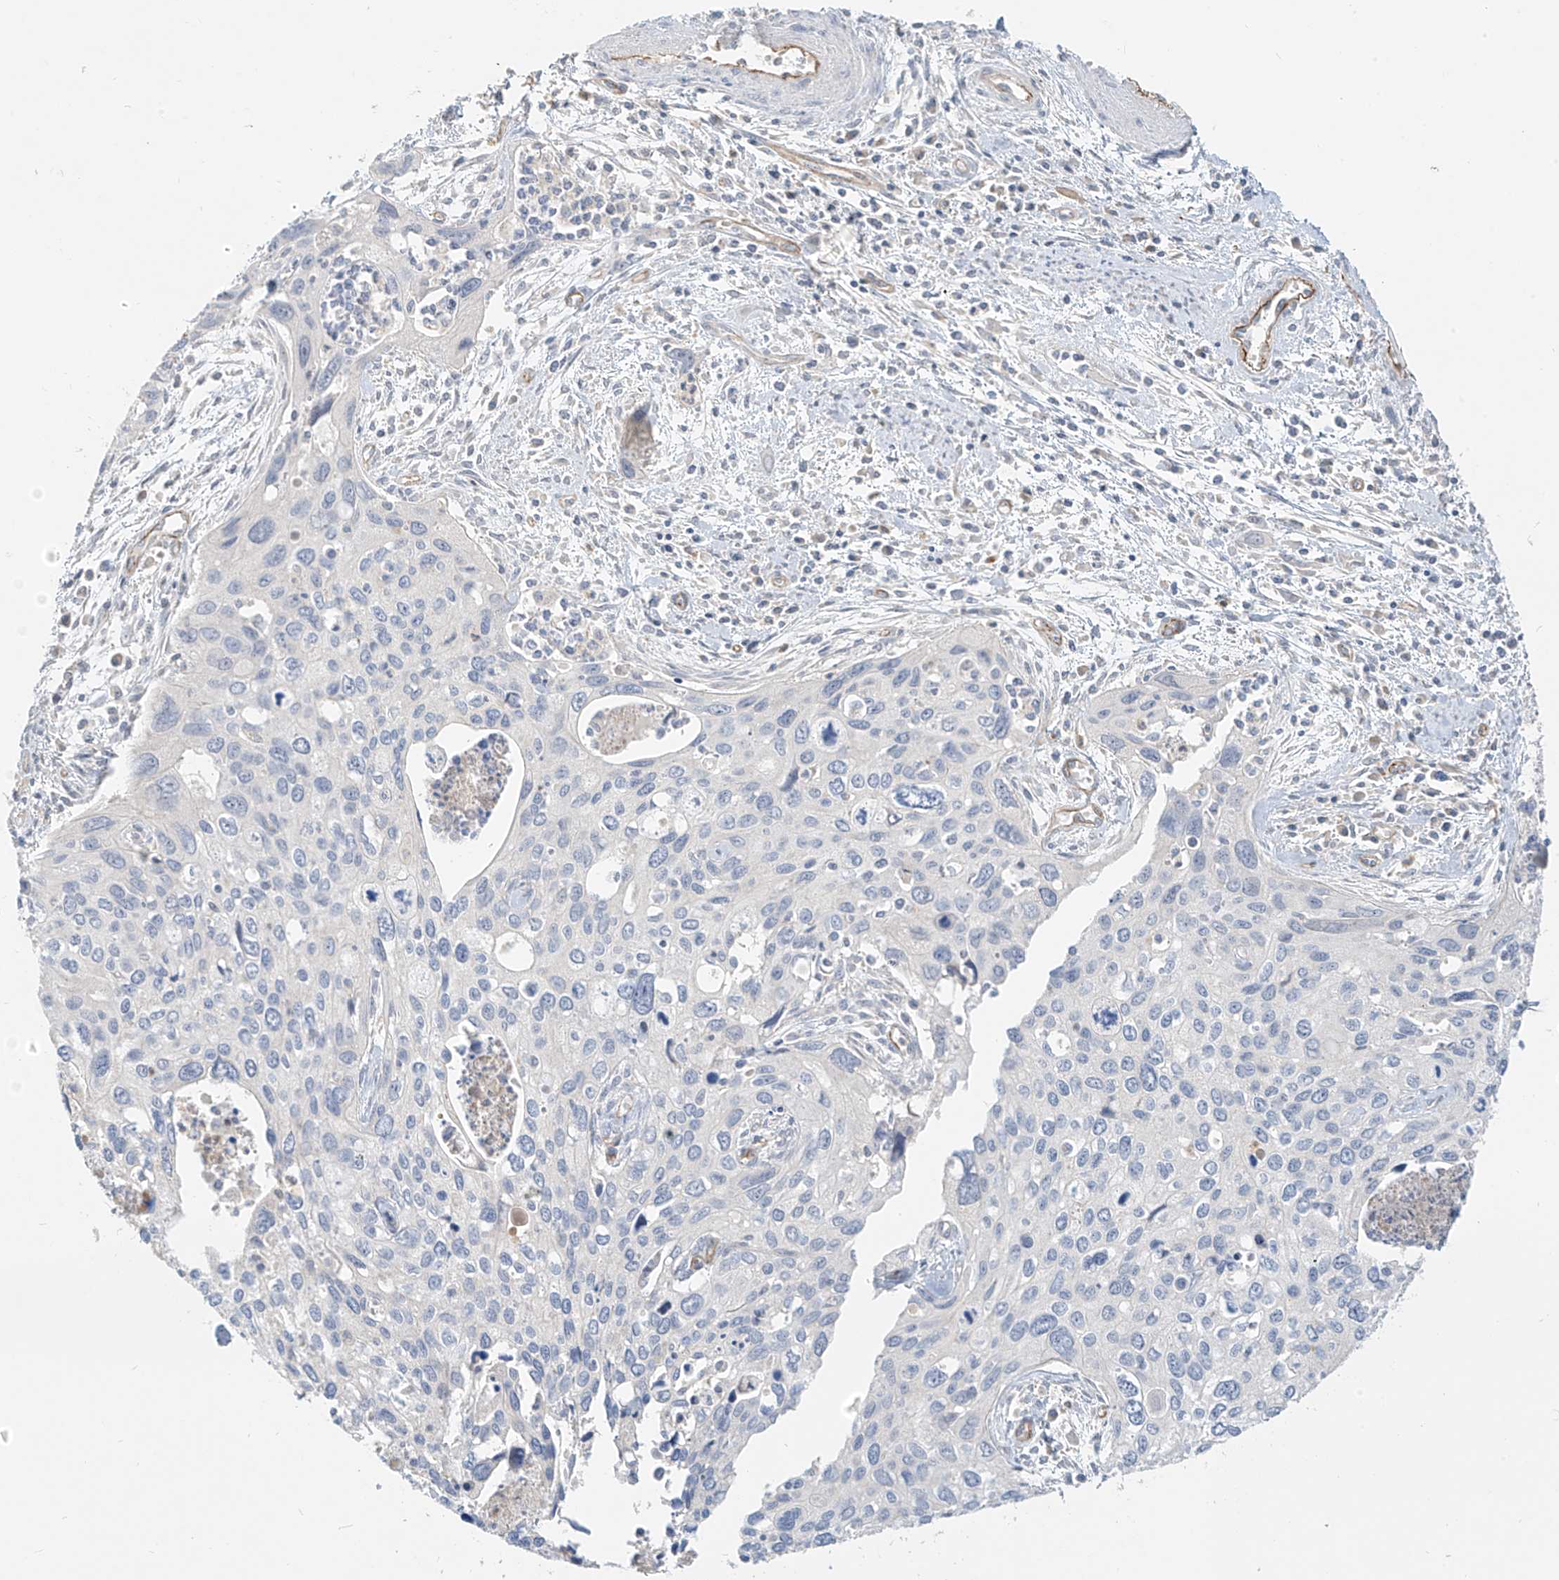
{"staining": {"intensity": "negative", "quantity": "none", "location": "none"}, "tissue": "cervical cancer", "cell_type": "Tumor cells", "image_type": "cancer", "snomed": [{"axis": "morphology", "description": "Squamous cell carcinoma, NOS"}, {"axis": "topography", "description": "Cervix"}], "caption": "Protein analysis of cervical cancer (squamous cell carcinoma) demonstrates no significant staining in tumor cells.", "gene": "C2orf42", "patient": {"sex": "female", "age": 55}}